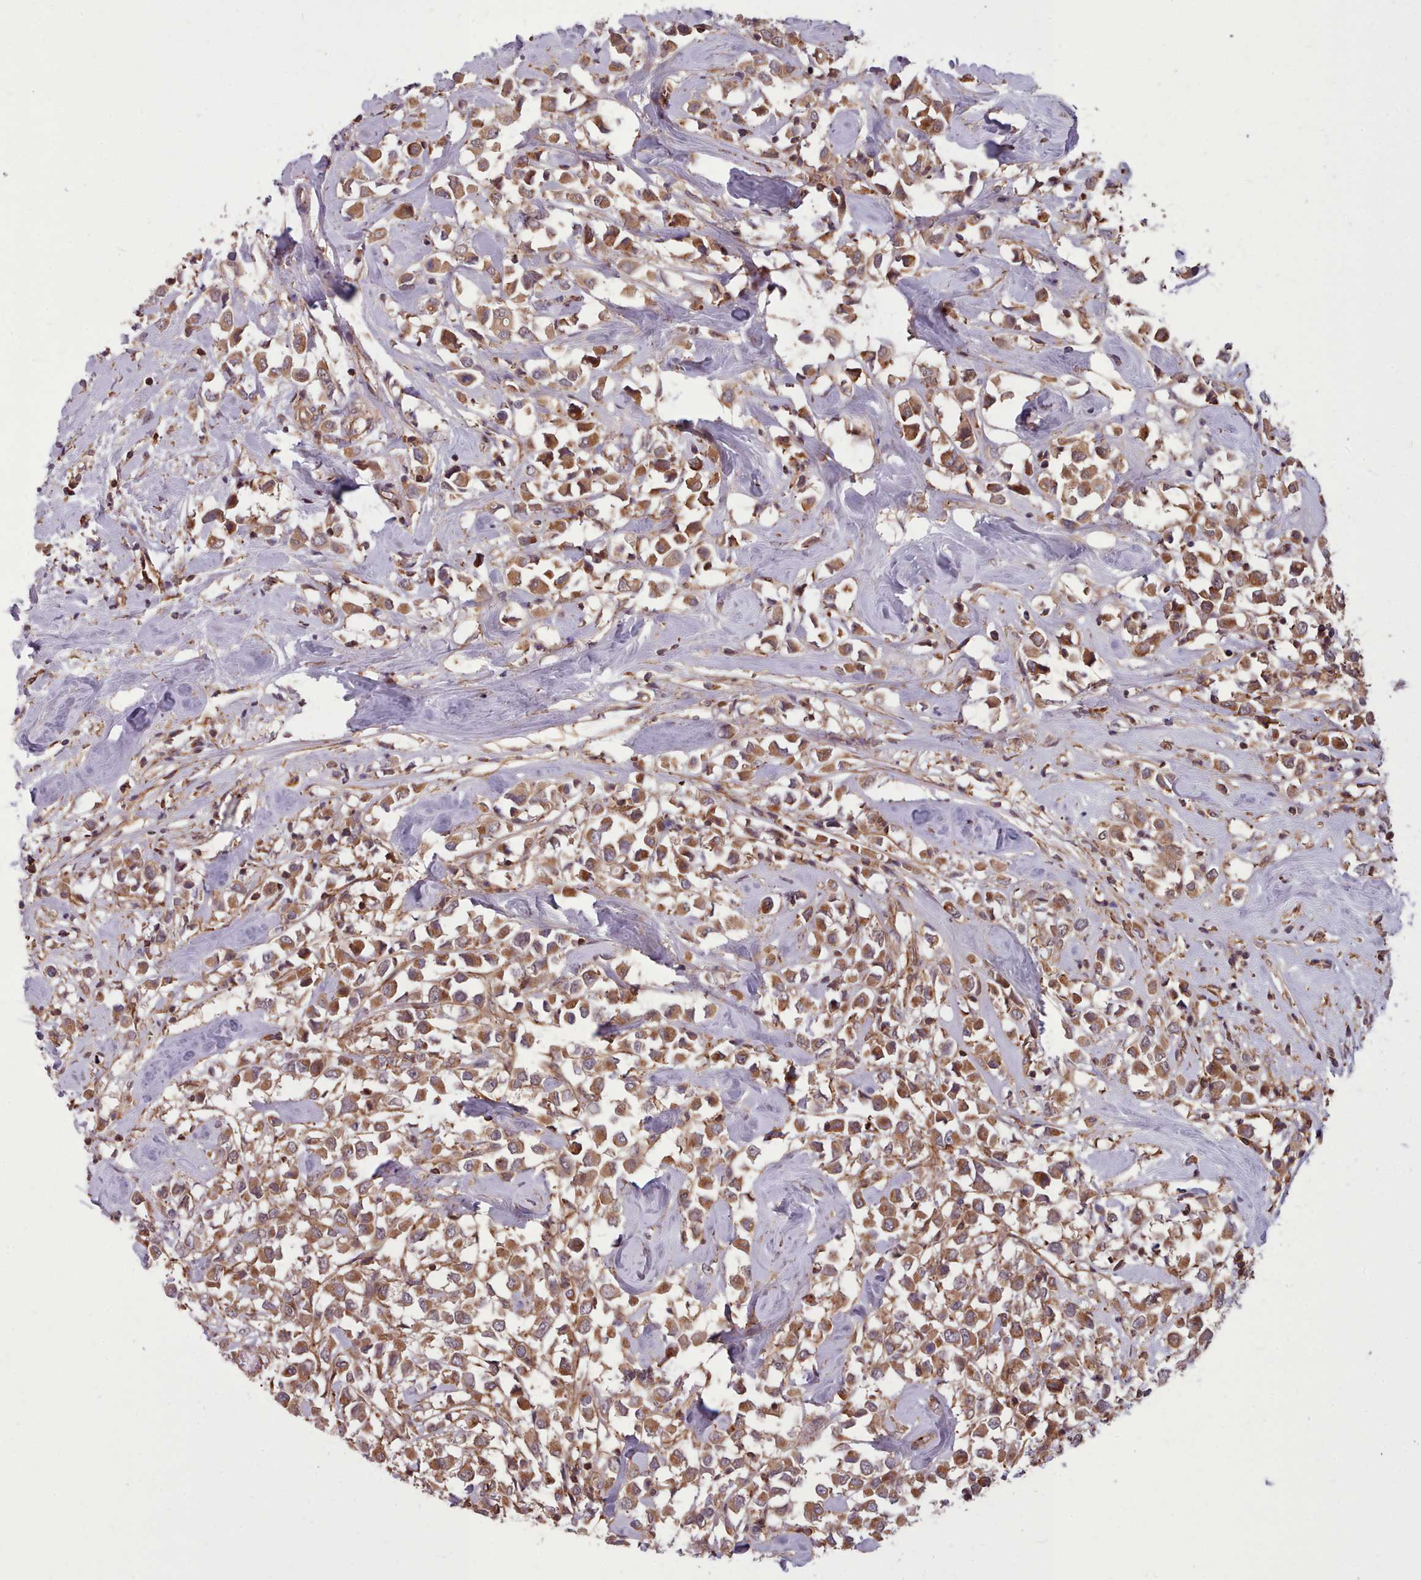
{"staining": {"intensity": "moderate", "quantity": ">75%", "location": "cytoplasmic/membranous"}, "tissue": "breast cancer", "cell_type": "Tumor cells", "image_type": "cancer", "snomed": [{"axis": "morphology", "description": "Duct carcinoma"}, {"axis": "topography", "description": "Breast"}], "caption": "Immunohistochemical staining of breast cancer (invasive ductal carcinoma) displays medium levels of moderate cytoplasmic/membranous expression in about >75% of tumor cells. (Brightfield microscopy of DAB IHC at high magnification).", "gene": "STUB1", "patient": {"sex": "female", "age": 61}}